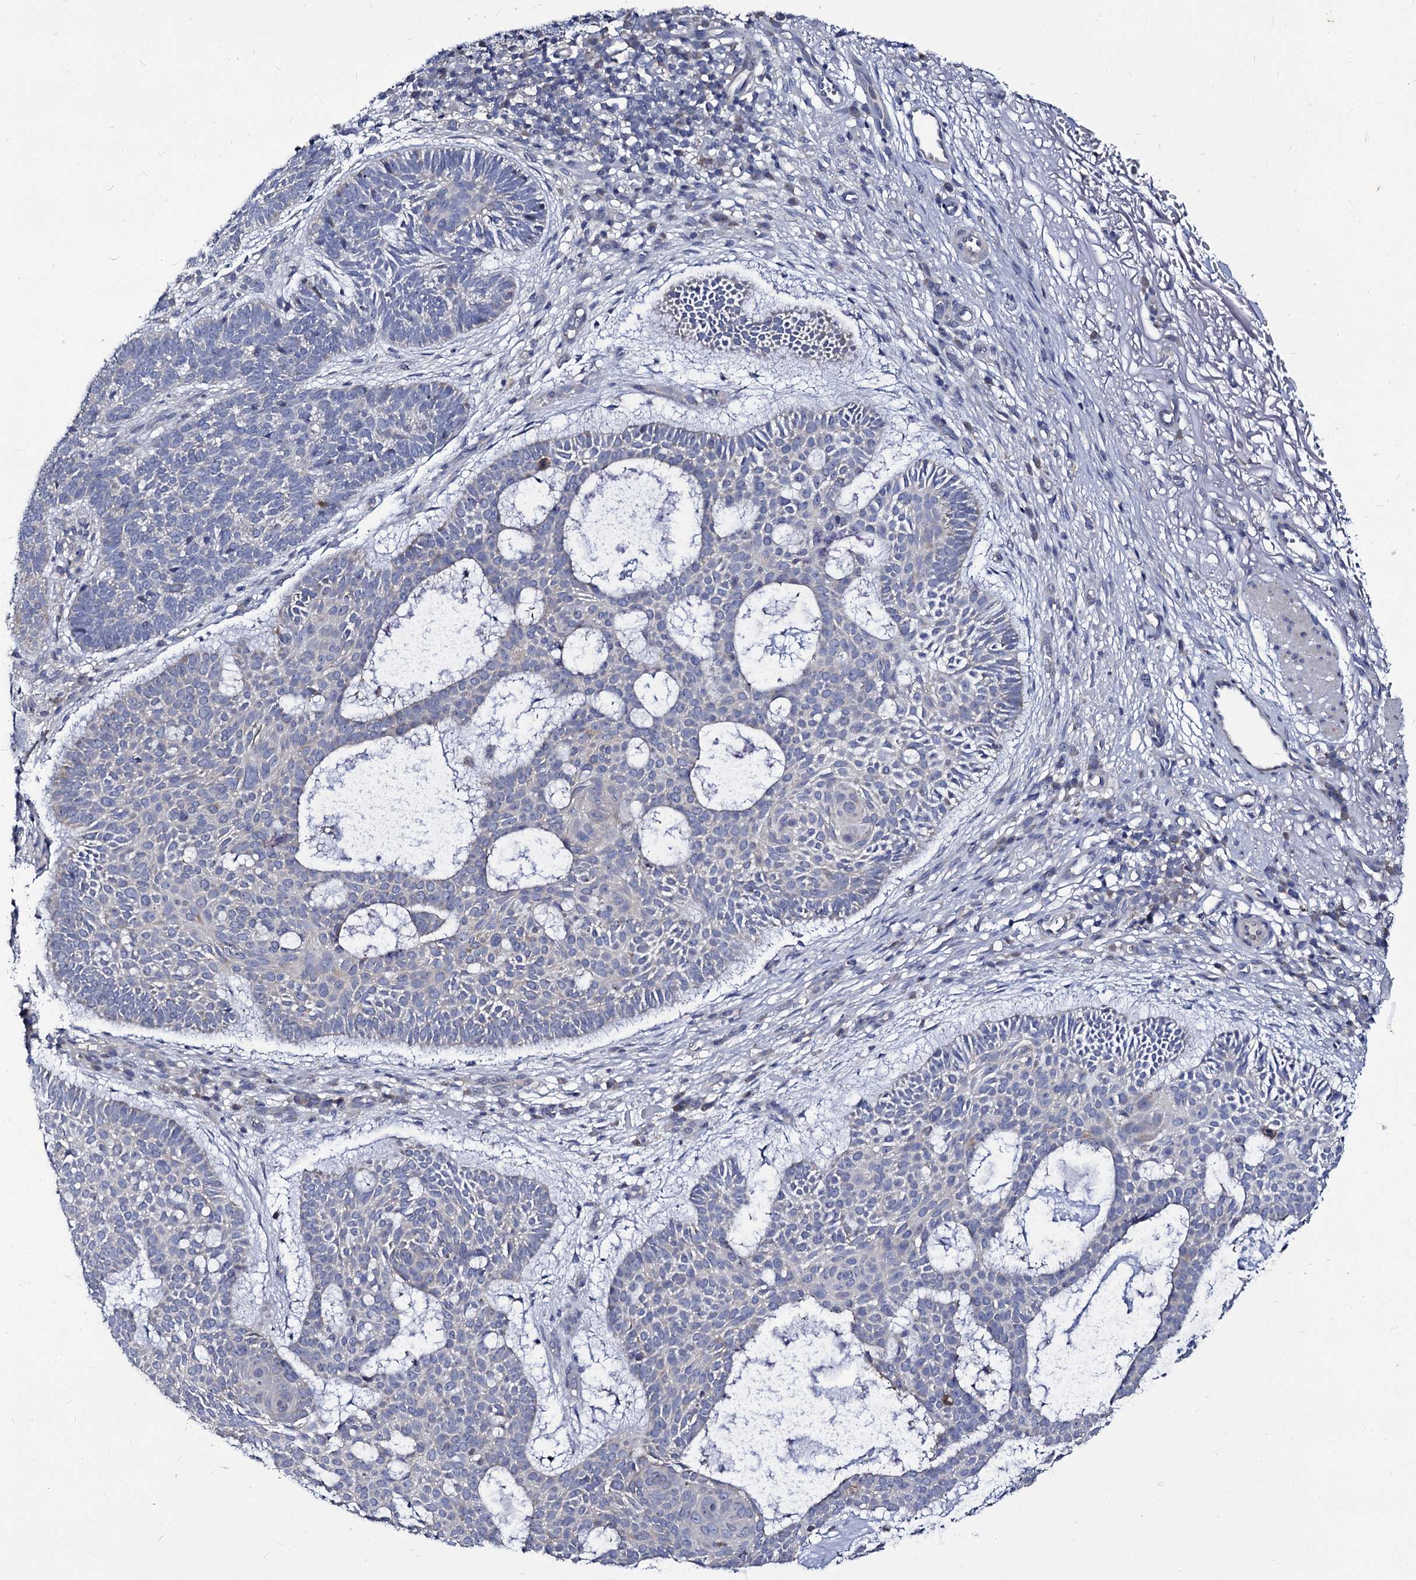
{"staining": {"intensity": "negative", "quantity": "none", "location": "none"}, "tissue": "skin cancer", "cell_type": "Tumor cells", "image_type": "cancer", "snomed": [{"axis": "morphology", "description": "Basal cell carcinoma"}, {"axis": "topography", "description": "Skin"}], "caption": "This is a micrograph of immunohistochemistry (IHC) staining of skin cancer (basal cell carcinoma), which shows no positivity in tumor cells.", "gene": "PANX2", "patient": {"sex": "male", "age": 85}}